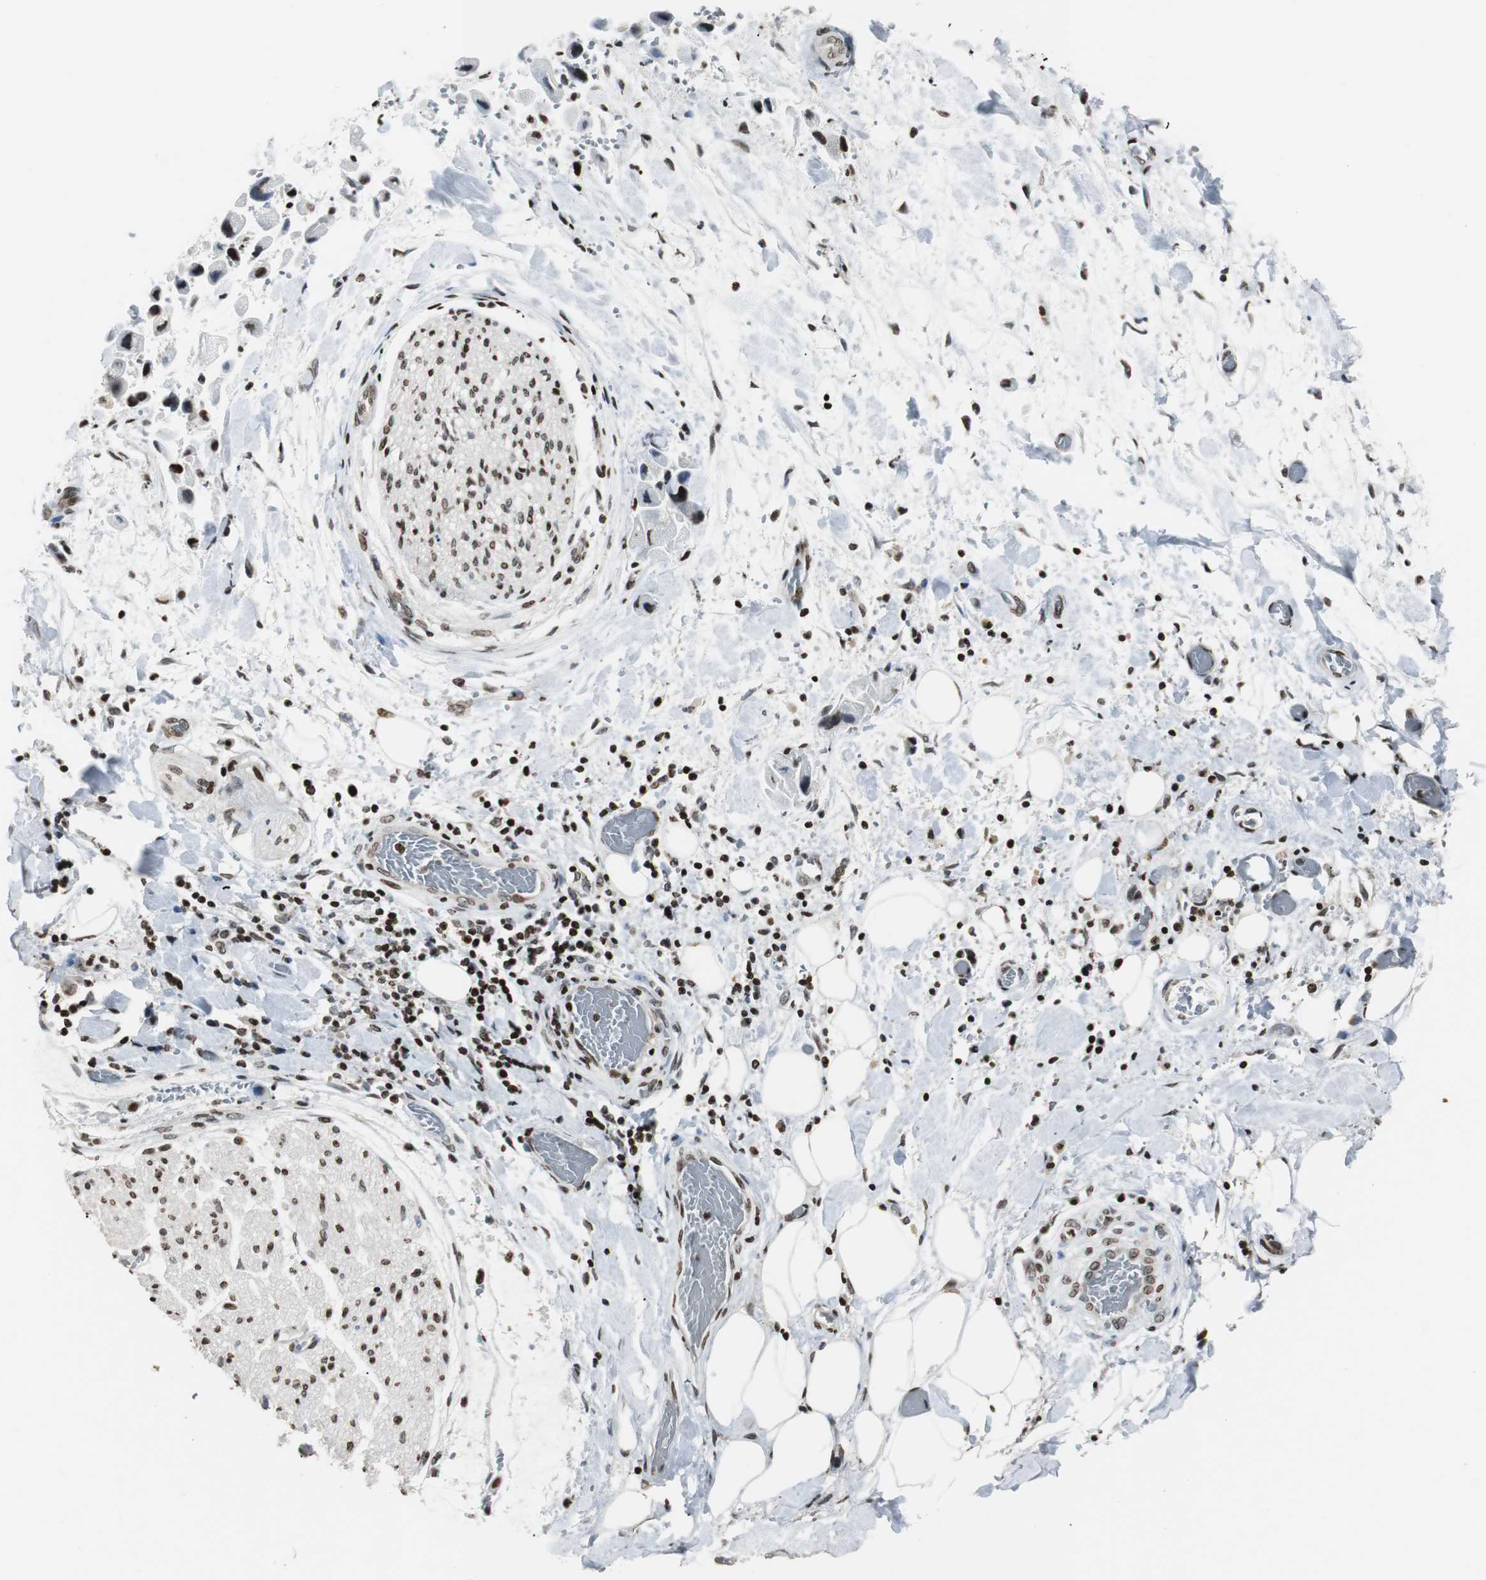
{"staining": {"intensity": "moderate", "quantity": ">75%", "location": "nuclear"}, "tissue": "adipose tissue", "cell_type": "Adipocytes", "image_type": "normal", "snomed": [{"axis": "morphology", "description": "Normal tissue, NOS"}, {"axis": "morphology", "description": "Cholangiocarcinoma"}, {"axis": "topography", "description": "Liver"}, {"axis": "topography", "description": "Peripheral nerve tissue"}], "caption": "Normal adipose tissue exhibits moderate nuclear positivity in approximately >75% of adipocytes.", "gene": "PAXIP1", "patient": {"sex": "male", "age": 50}}